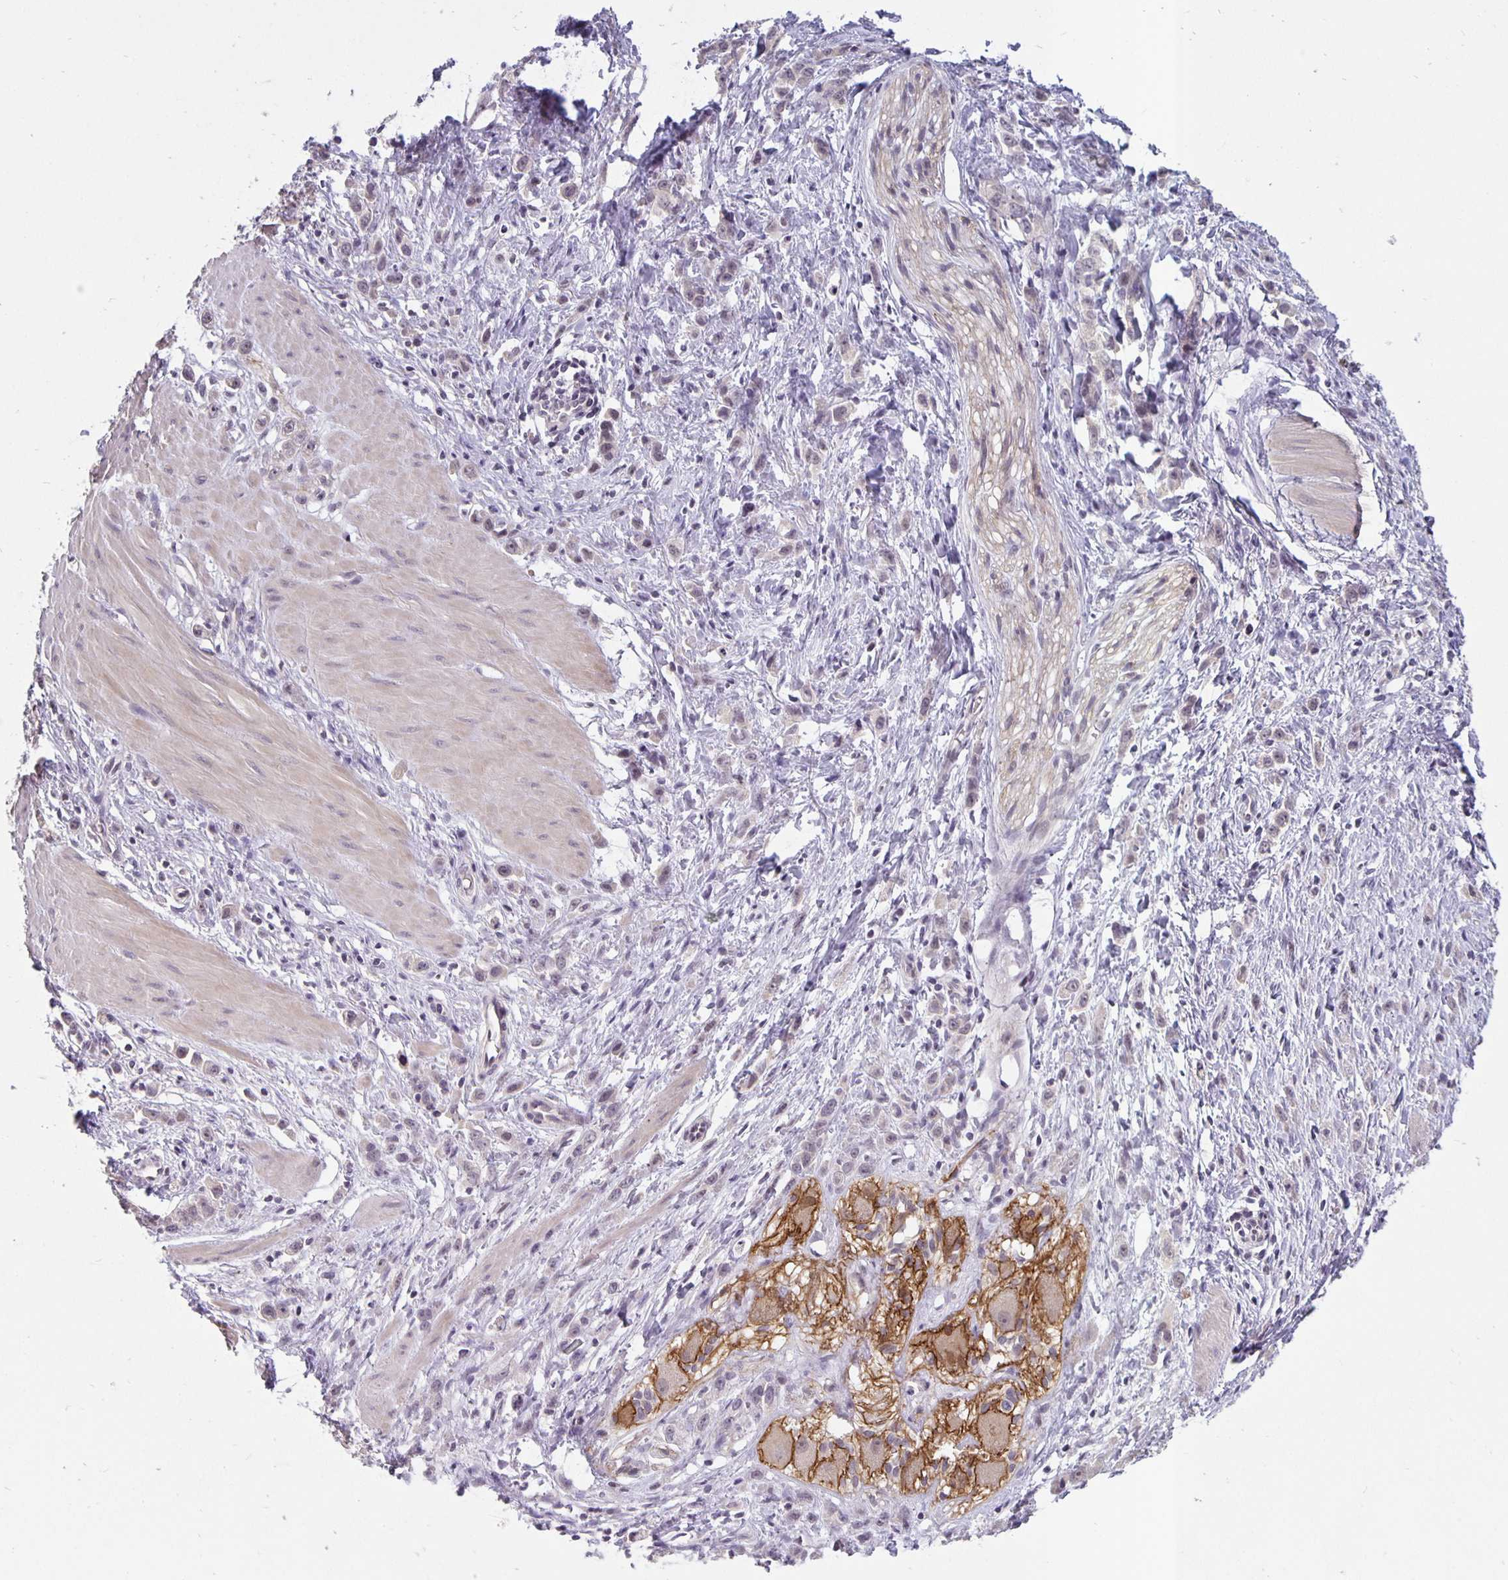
{"staining": {"intensity": "negative", "quantity": "none", "location": "none"}, "tissue": "stomach cancer", "cell_type": "Tumor cells", "image_type": "cancer", "snomed": [{"axis": "morphology", "description": "Adenocarcinoma, NOS"}, {"axis": "topography", "description": "Stomach"}], "caption": "Tumor cells are negative for brown protein staining in stomach cancer (adenocarcinoma).", "gene": "ARVCF", "patient": {"sex": "male", "age": 47}}